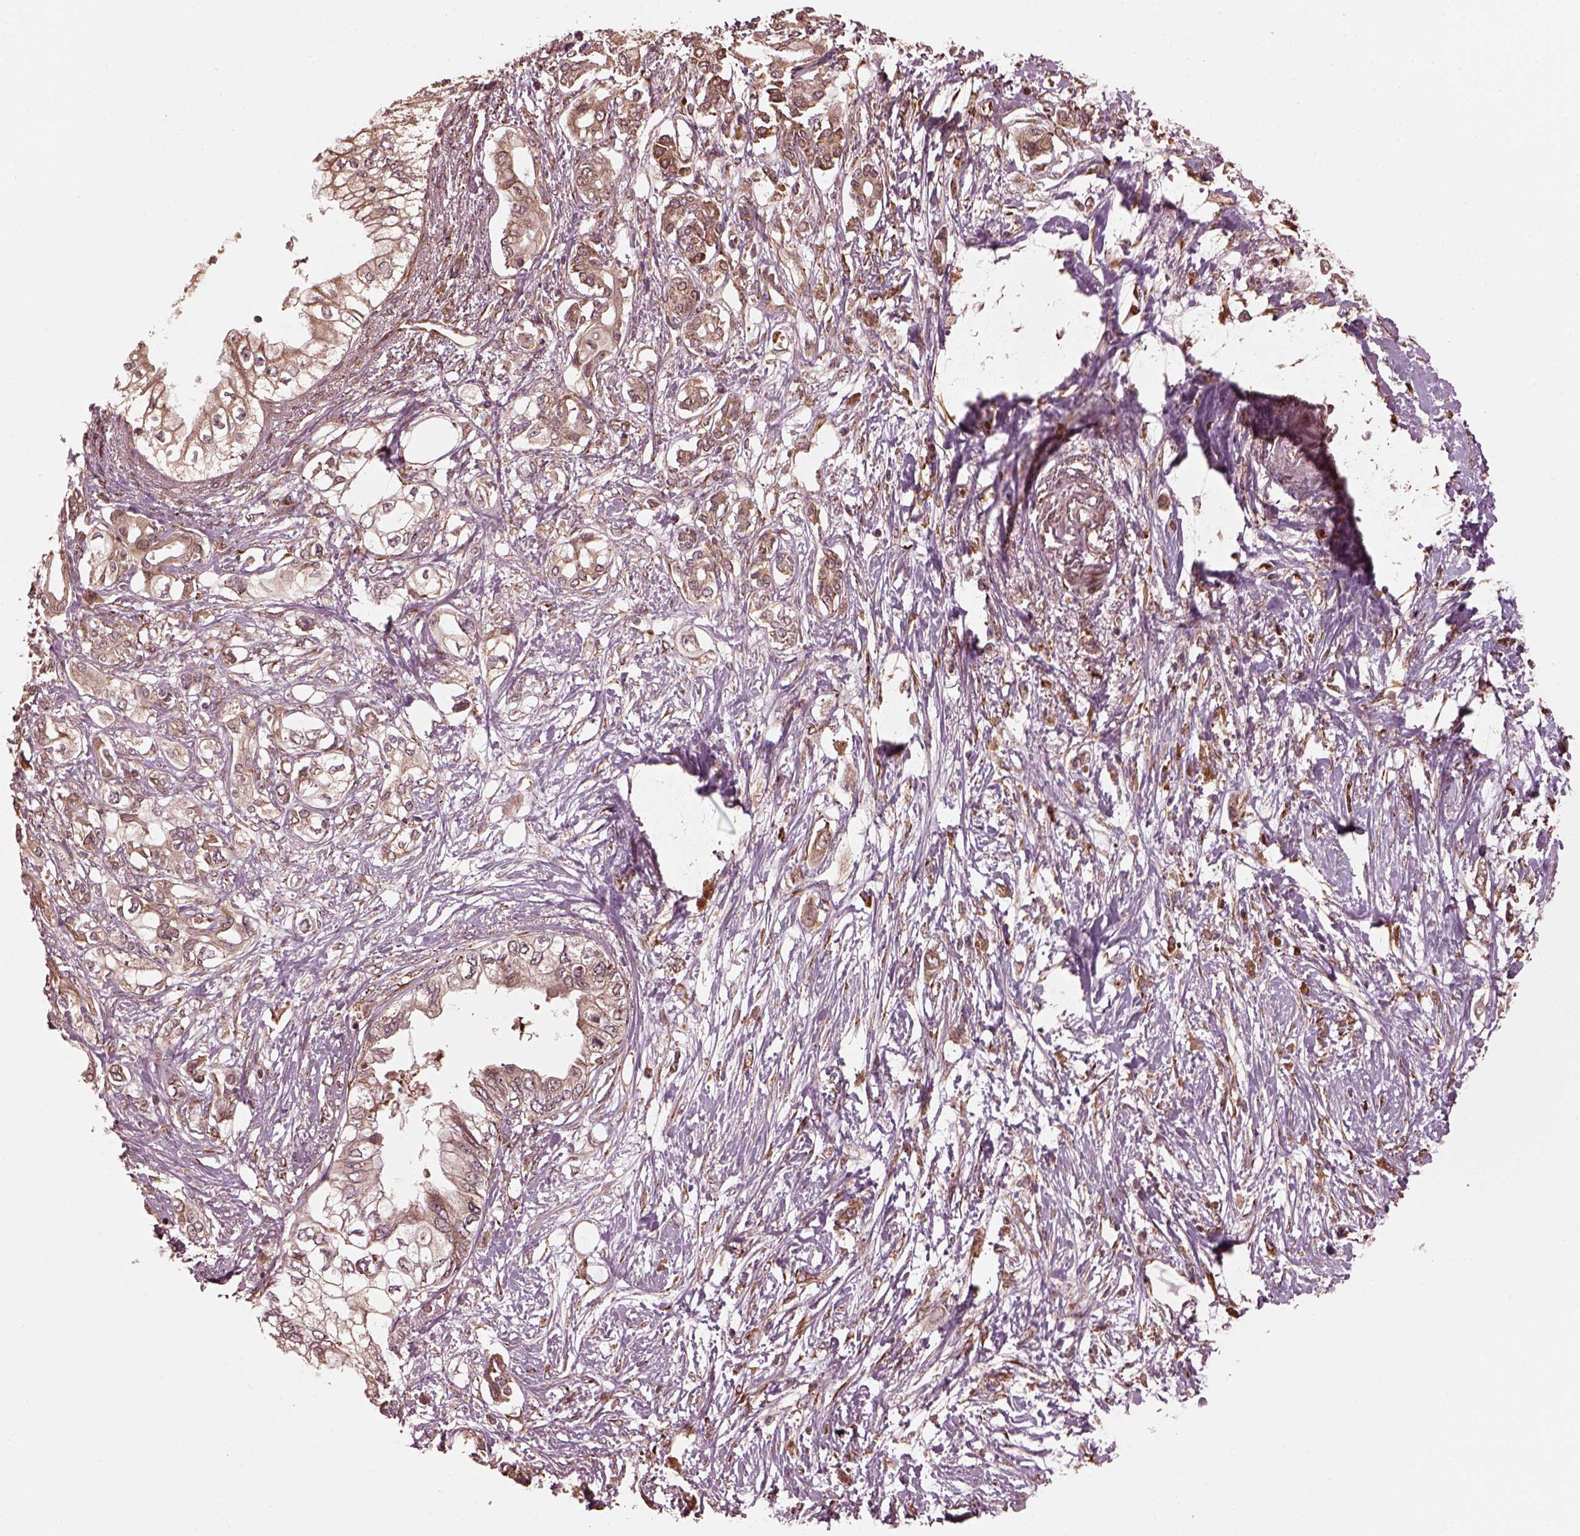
{"staining": {"intensity": "weak", "quantity": ">75%", "location": "cytoplasmic/membranous"}, "tissue": "pancreatic cancer", "cell_type": "Tumor cells", "image_type": "cancer", "snomed": [{"axis": "morphology", "description": "Adenocarcinoma, NOS"}, {"axis": "topography", "description": "Pancreas"}], "caption": "Immunohistochemistry histopathology image of neoplastic tissue: pancreatic cancer stained using immunohistochemistry (IHC) displays low levels of weak protein expression localized specifically in the cytoplasmic/membranous of tumor cells, appearing as a cytoplasmic/membranous brown color.", "gene": "ZNF292", "patient": {"sex": "female", "age": 63}}